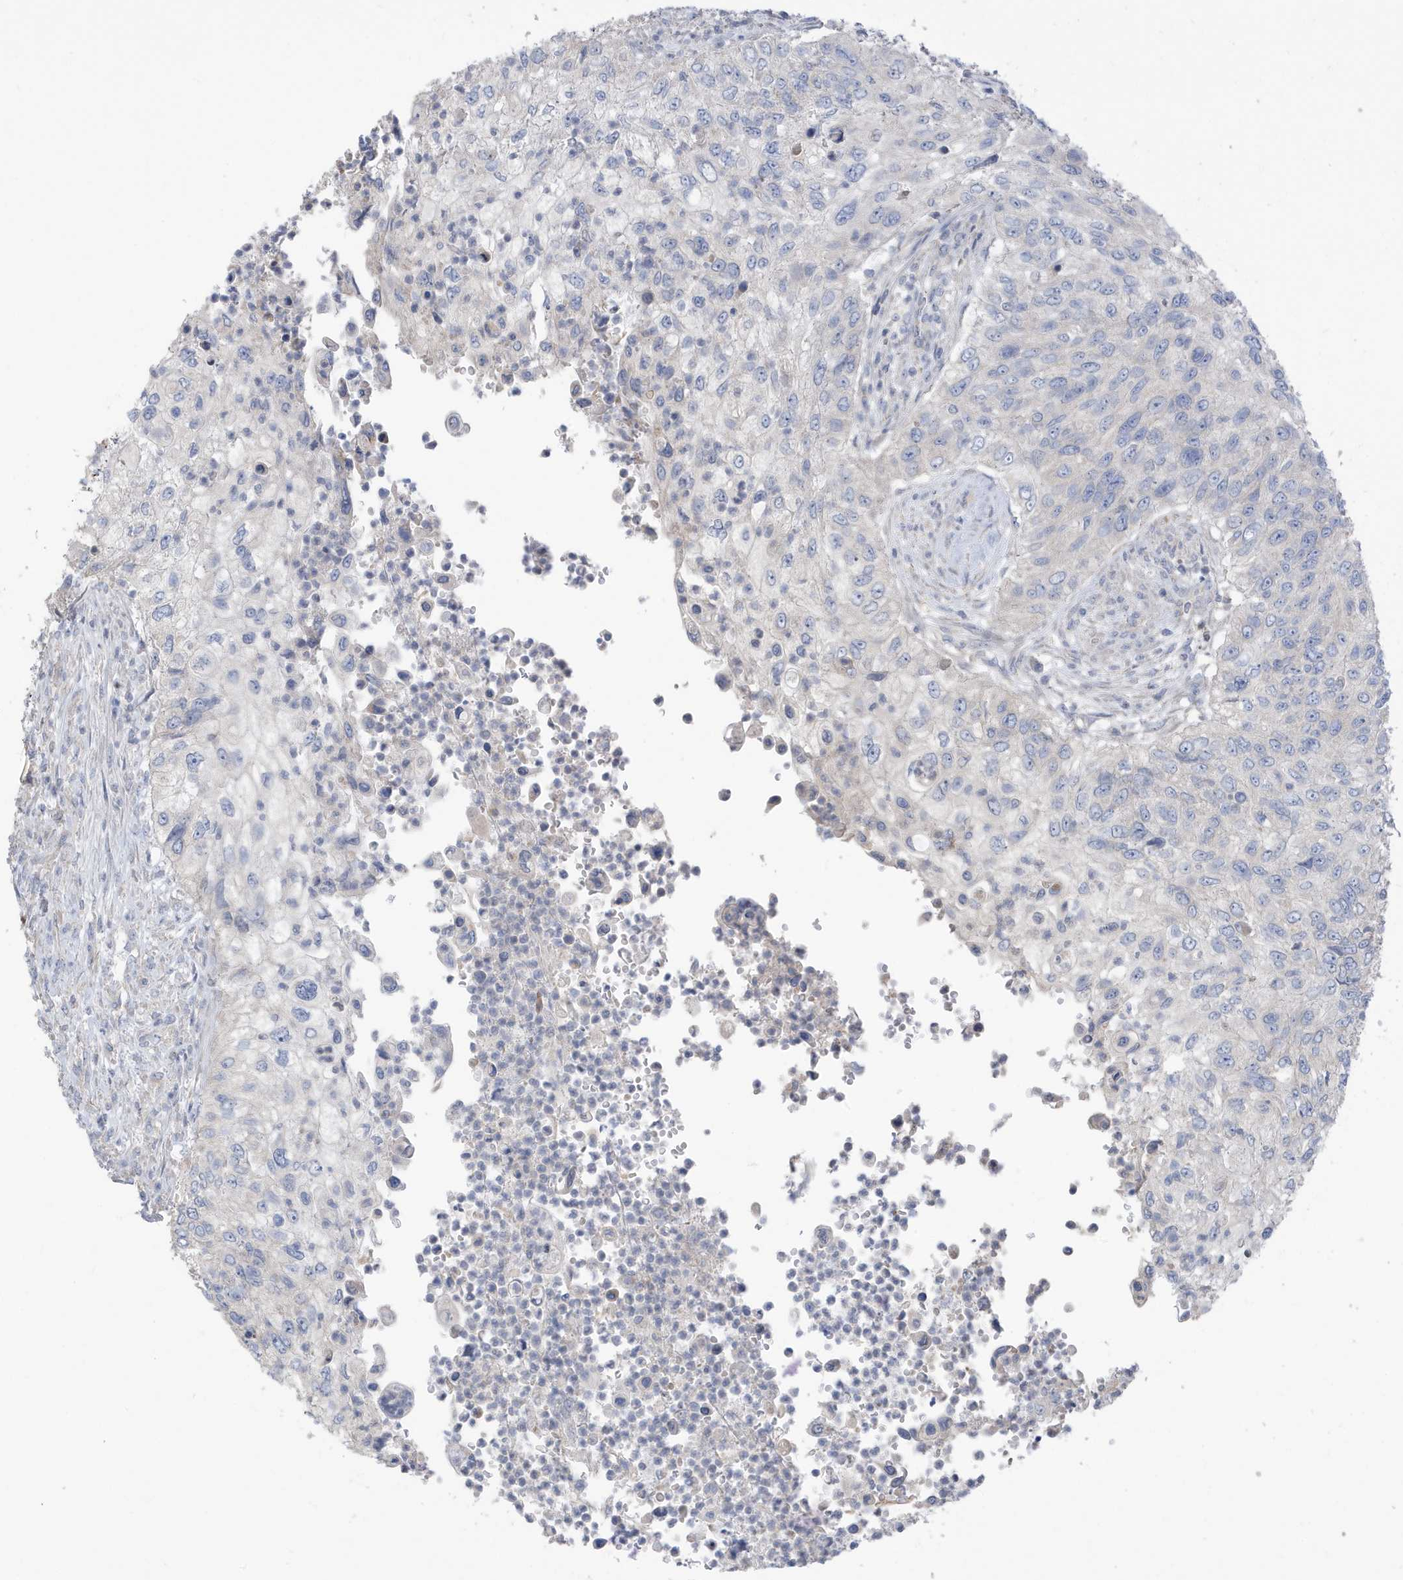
{"staining": {"intensity": "negative", "quantity": "none", "location": "none"}, "tissue": "urothelial cancer", "cell_type": "Tumor cells", "image_type": "cancer", "snomed": [{"axis": "morphology", "description": "Urothelial carcinoma, High grade"}, {"axis": "topography", "description": "Urinary bladder"}], "caption": "The immunohistochemistry photomicrograph has no significant expression in tumor cells of high-grade urothelial carcinoma tissue.", "gene": "ATP13A5", "patient": {"sex": "female", "age": 60}}